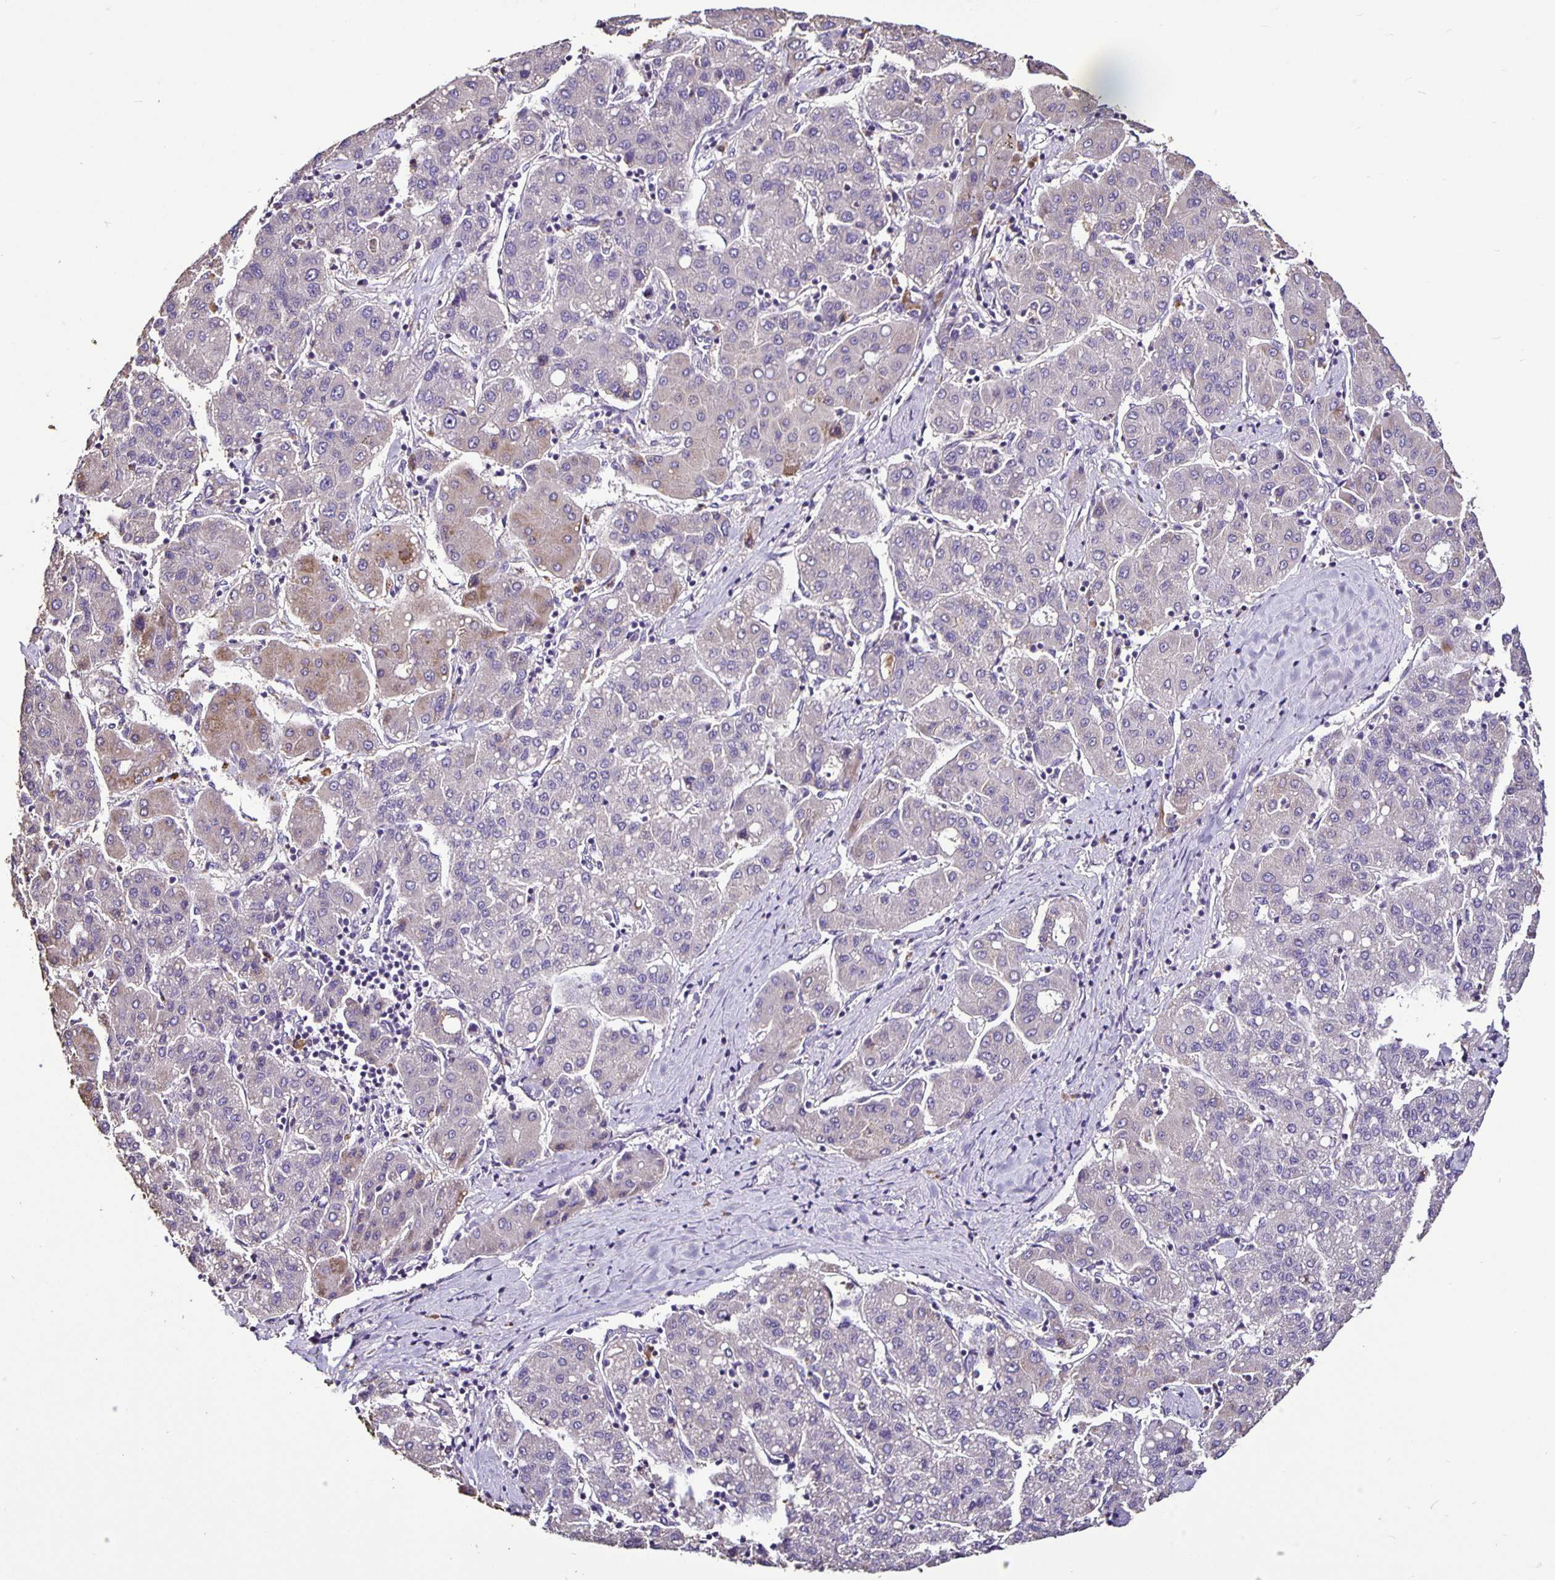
{"staining": {"intensity": "weak", "quantity": "<25%", "location": "cytoplasmic/membranous"}, "tissue": "liver cancer", "cell_type": "Tumor cells", "image_type": "cancer", "snomed": [{"axis": "morphology", "description": "Carcinoma, Hepatocellular, NOS"}, {"axis": "topography", "description": "Liver"}], "caption": "Hepatocellular carcinoma (liver) stained for a protein using immunohistochemistry reveals no positivity tumor cells.", "gene": "FCER1A", "patient": {"sex": "male", "age": 65}}